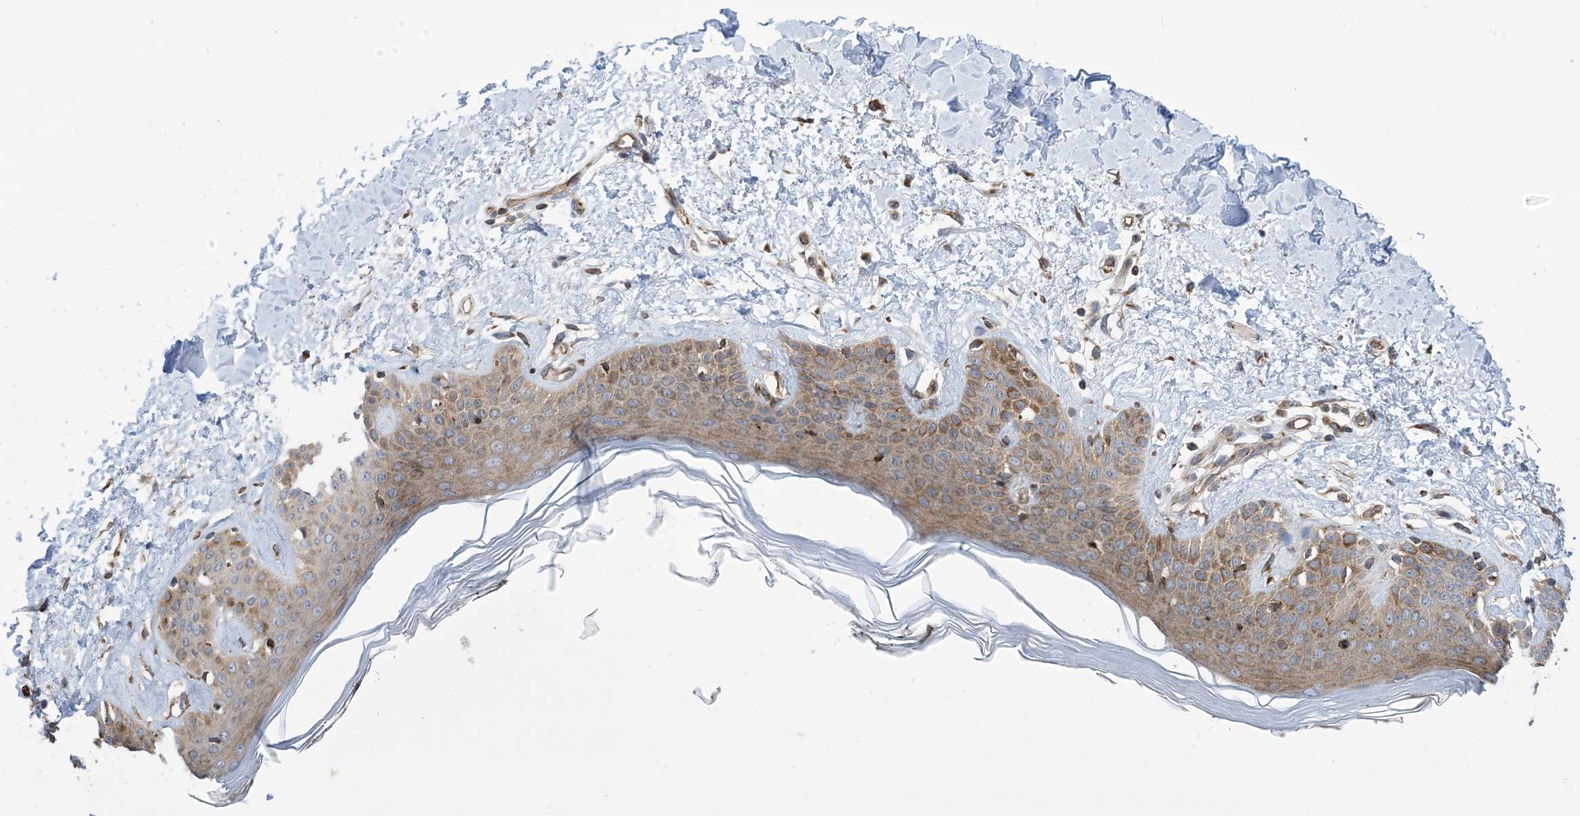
{"staining": {"intensity": "moderate", "quantity": ">75%", "location": "cytoplasmic/membranous"}, "tissue": "skin", "cell_type": "Fibroblasts", "image_type": "normal", "snomed": [{"axis": "morphology", "description": "Normal tissue, NOS"}, {"axis": "topography", "description": "Skin"}], "caption": "Human skin stained with a brown dye displays moderate cytoplasmic/membranous positive expression in approximately >75% of fibroblasts.", "gene": "CLEC16A", "patient": {"sex": "female", "age": 64}}